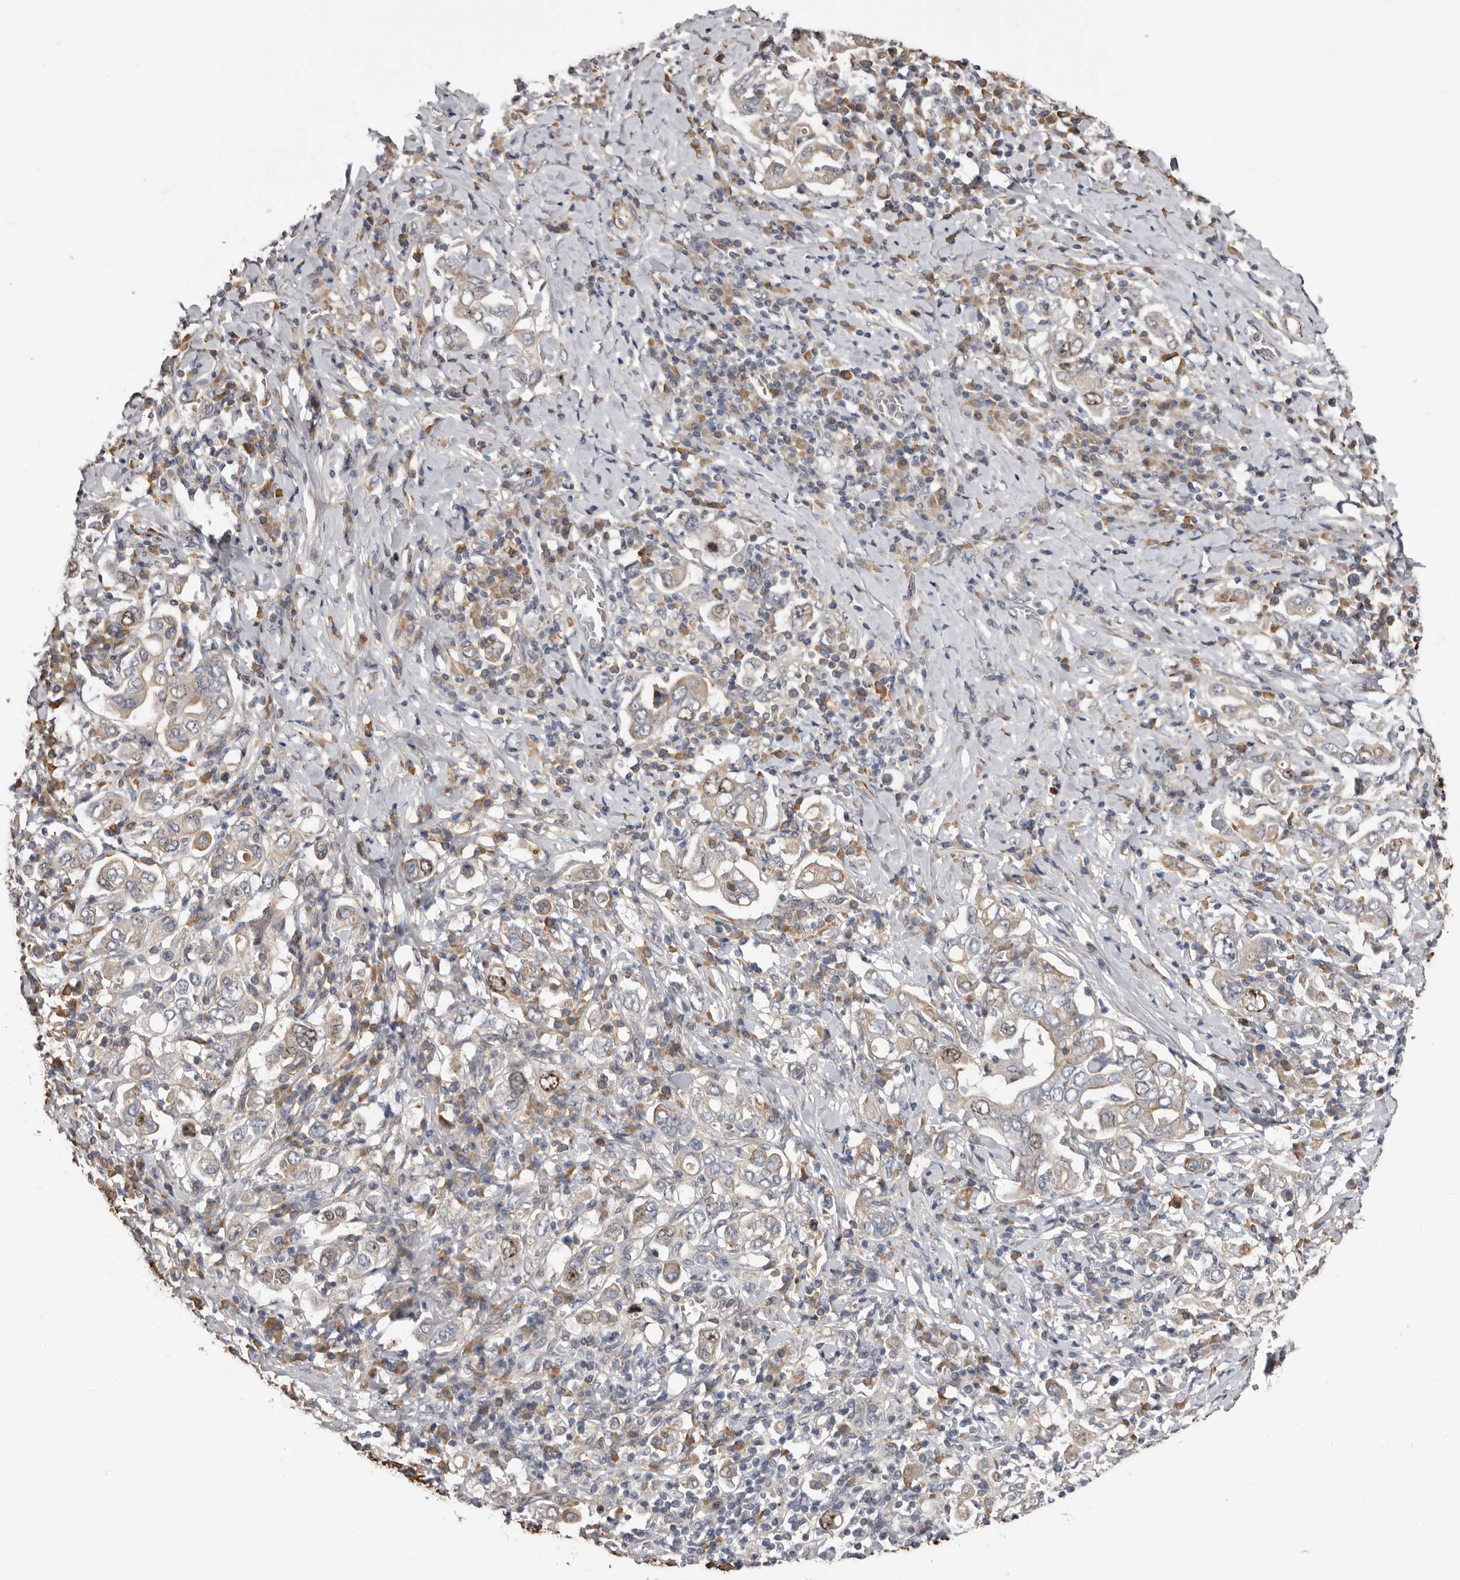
{"staining": {"intensity": "moderate", "quantity": "<25%", "location": "nuclear"}, "tissue": "stomach cancer", "cell_type": "Tumor cells", "image_type": "cancer", "snomed": [{"axis": "morphology", "description": "Adenocarcinoma, NOS"}, {"axis": "topography", "description": "Stomach, upper"}], "caption": "Moderate nuclear positivity for a protein is seen in approximately <25% of tumor cells of adenocarcinoma (stomach) using IHC.", "gene": "CDCA8", "patient": {"sex": "male", "age": 62}}